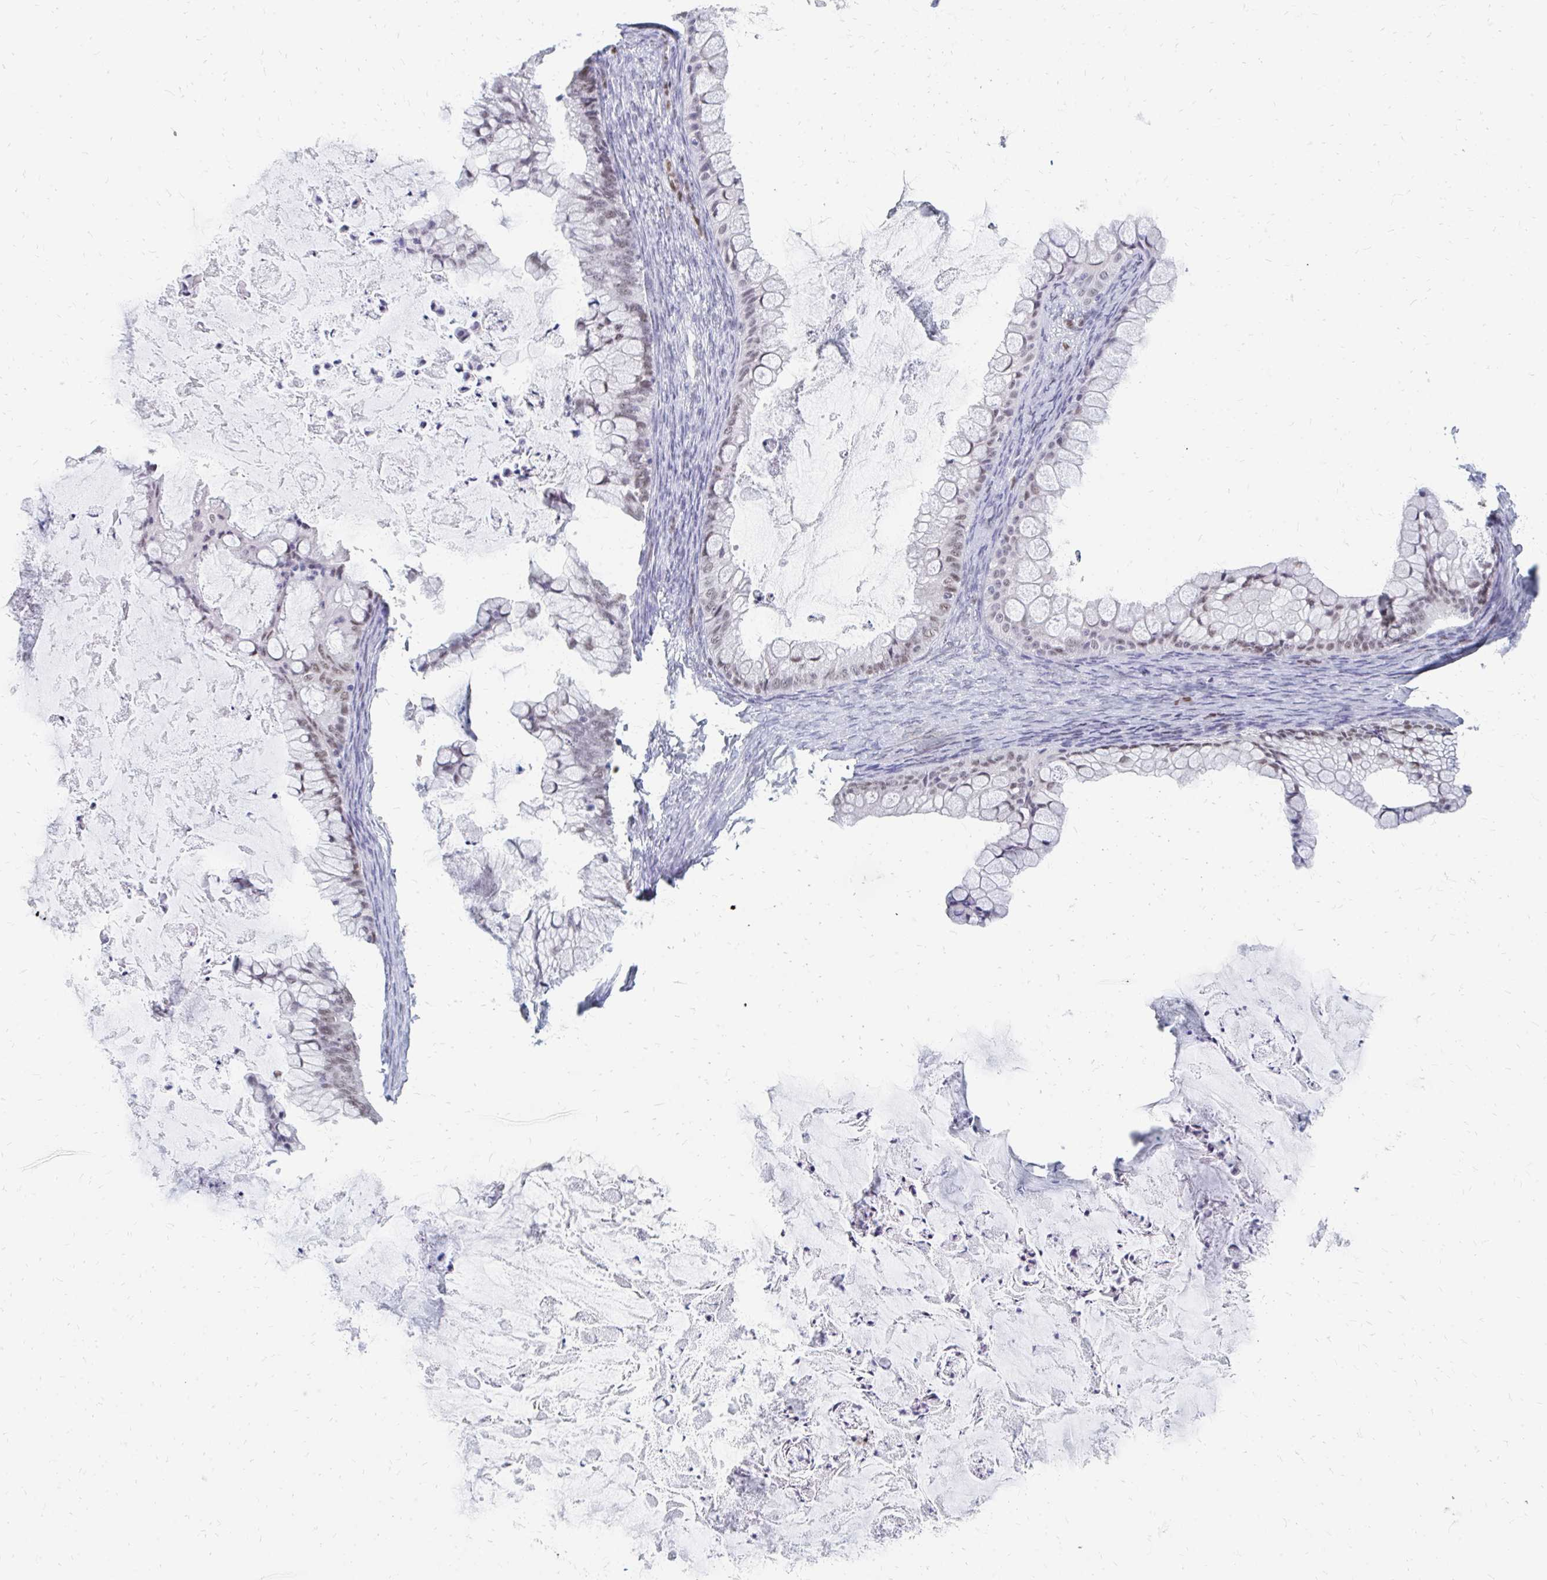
{"staining": {"intensity": "weak", "quantity": ">75%", "location": "nuclear"}, "tissue": "ovarian cancer", "cell_type": "Tumor cells", "image_type": "cancer", "snomed": [{"axis": "morphology", "description": "Cystadenocarcinoma, mucinous, NOS"}, {"axis": "topography", "description": "Ovary"}], "caption": "DAB (3,3'-diaminobenzidine) immunohistochemical staining of ovarian cancer demonstrates weak nuclear protein positivity in about >75% of tumor cells.", "gene": "PLK3", "patient": {"sex": "female", "age": 35}}